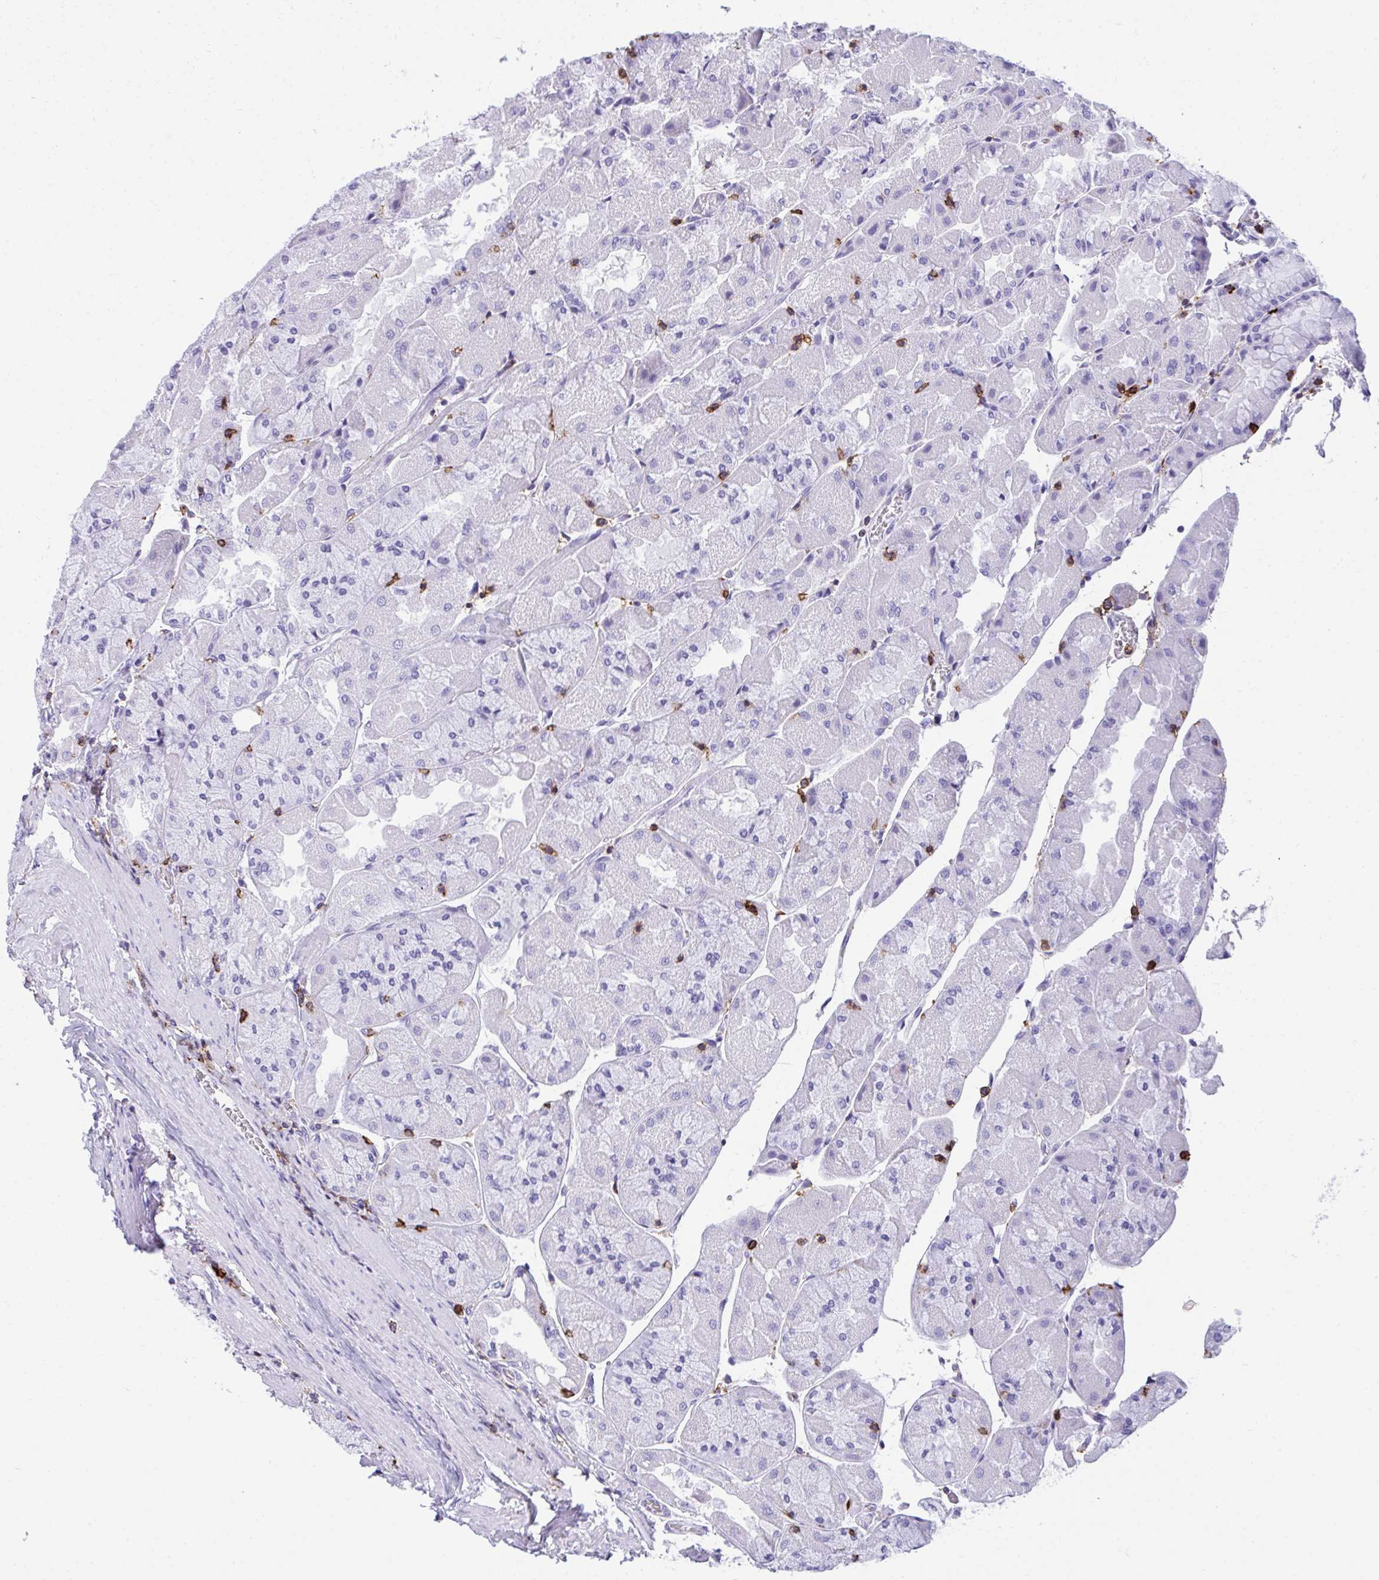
{"staining": {"intensity": "negative", "quantity": "none", "location": "none"}, "tissue": "stomach", "cell_type": "Glandular cells", "image_type": "normal", "snomed": [{"axis": "morphology", "description": "Normal tissue, NOS"}, {"axis": "topography", "description": "Stomach"}], "caption": "This is an immunohistochemistry (IHC) image of benign human stomach. There is no expression in glandular cells.", "gene": "SPN", "patient": {"sex": "female", "age": 61}}